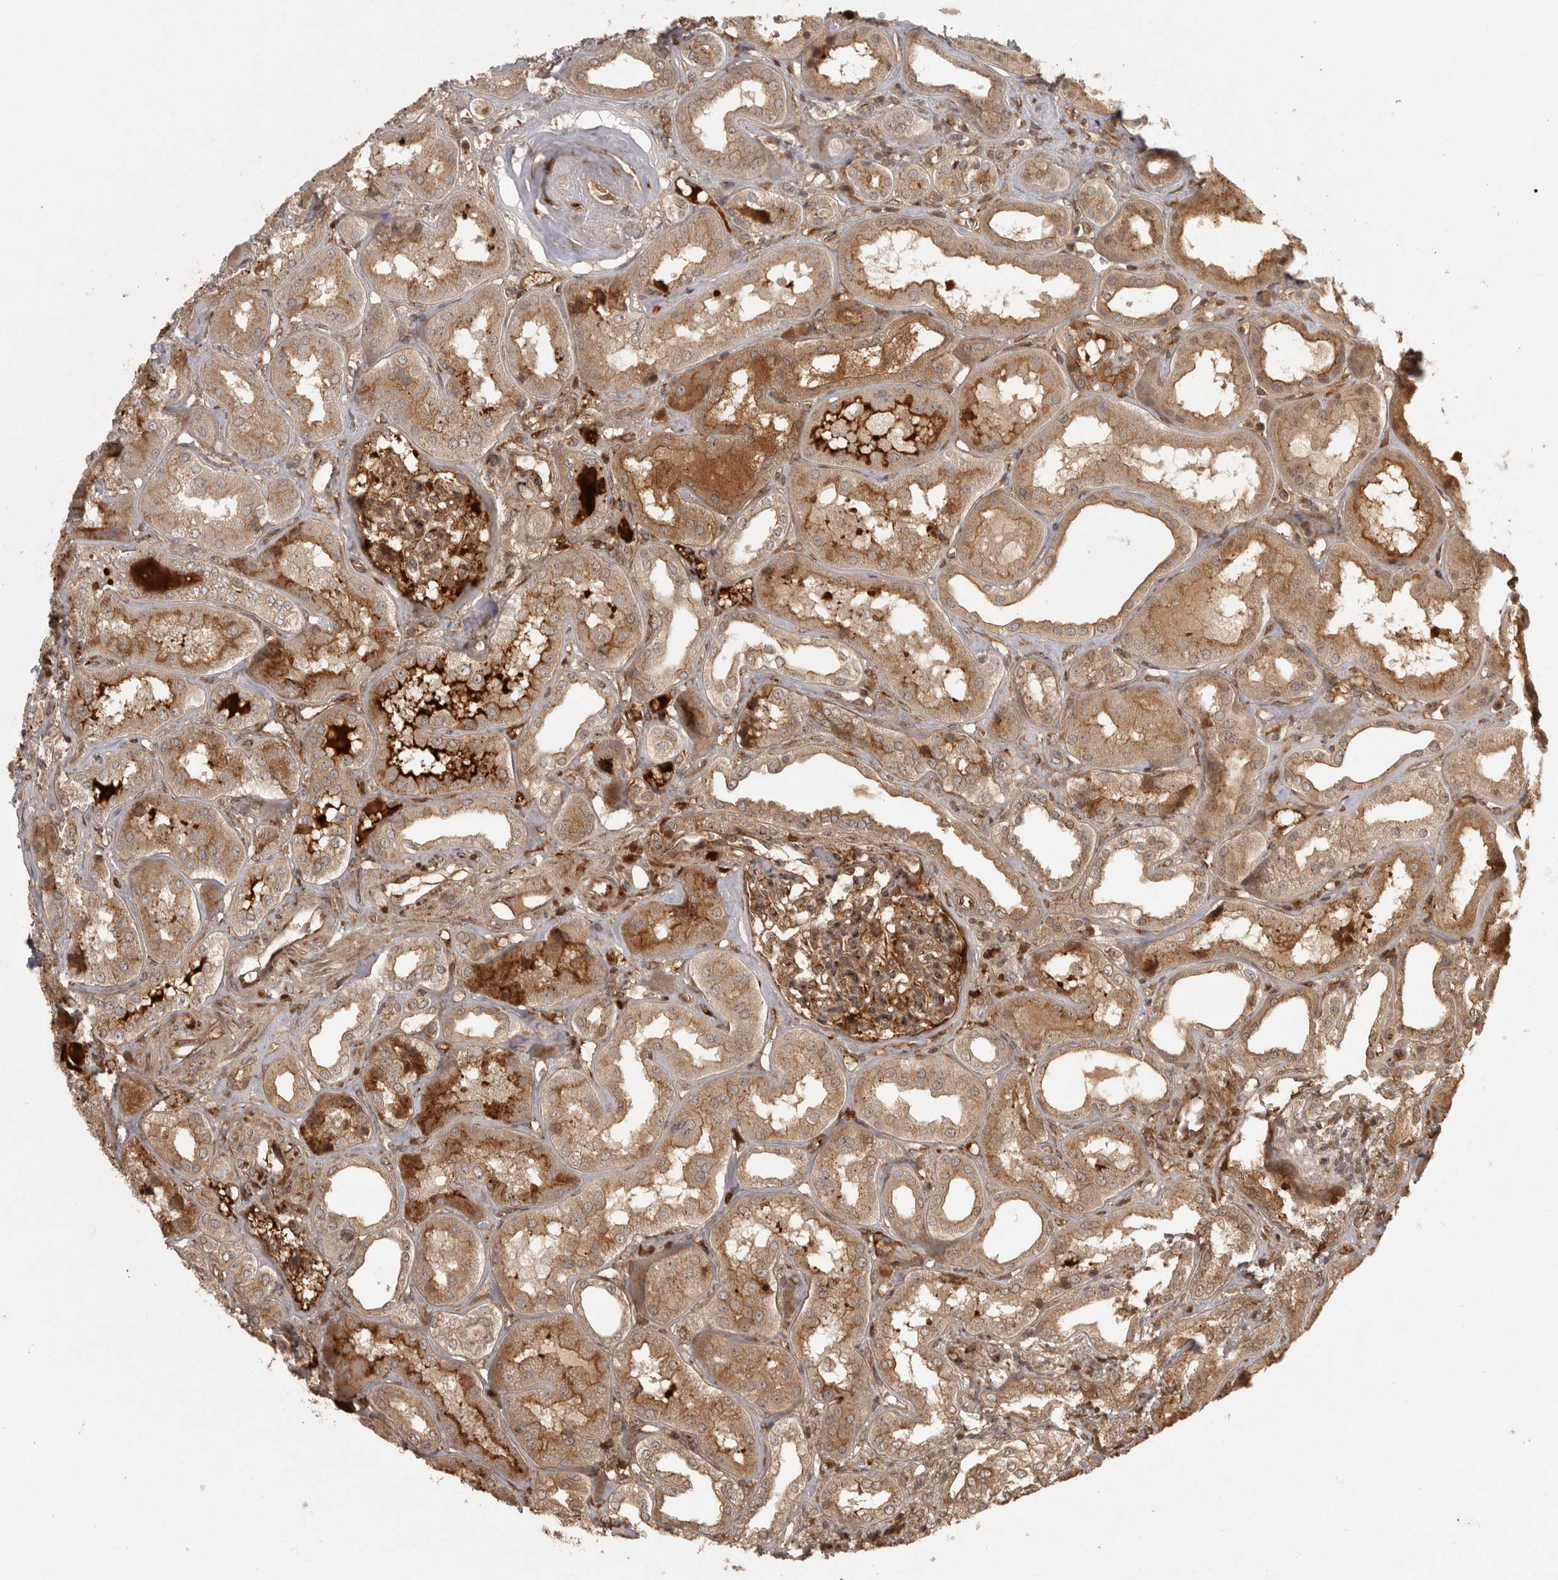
{"staining": {"intensity": "moderate", "quantity": ">75%", "location": "cytoplasmic/membranous"}, "tissue": "kidney", "cell_type": "Cells in glomeruli", "image_type": "normal", "snomed": [{"axis": "morphology", "description": "Normal tissue, NOS"}, {"axis": "topography", "description": "Kidney"}], "caption": "A high-resolution photomicrograph shows immunohistochemistry staining of normal kidney, which demonstrates moderate cytoplasmic/membranous staining in about >75% of cells in glomeruli. (Brightfield microscopy of DAB IHC at high magnification).", "gene": "CAMSAP2", "patient": {"sex": "female", "age": 56}}